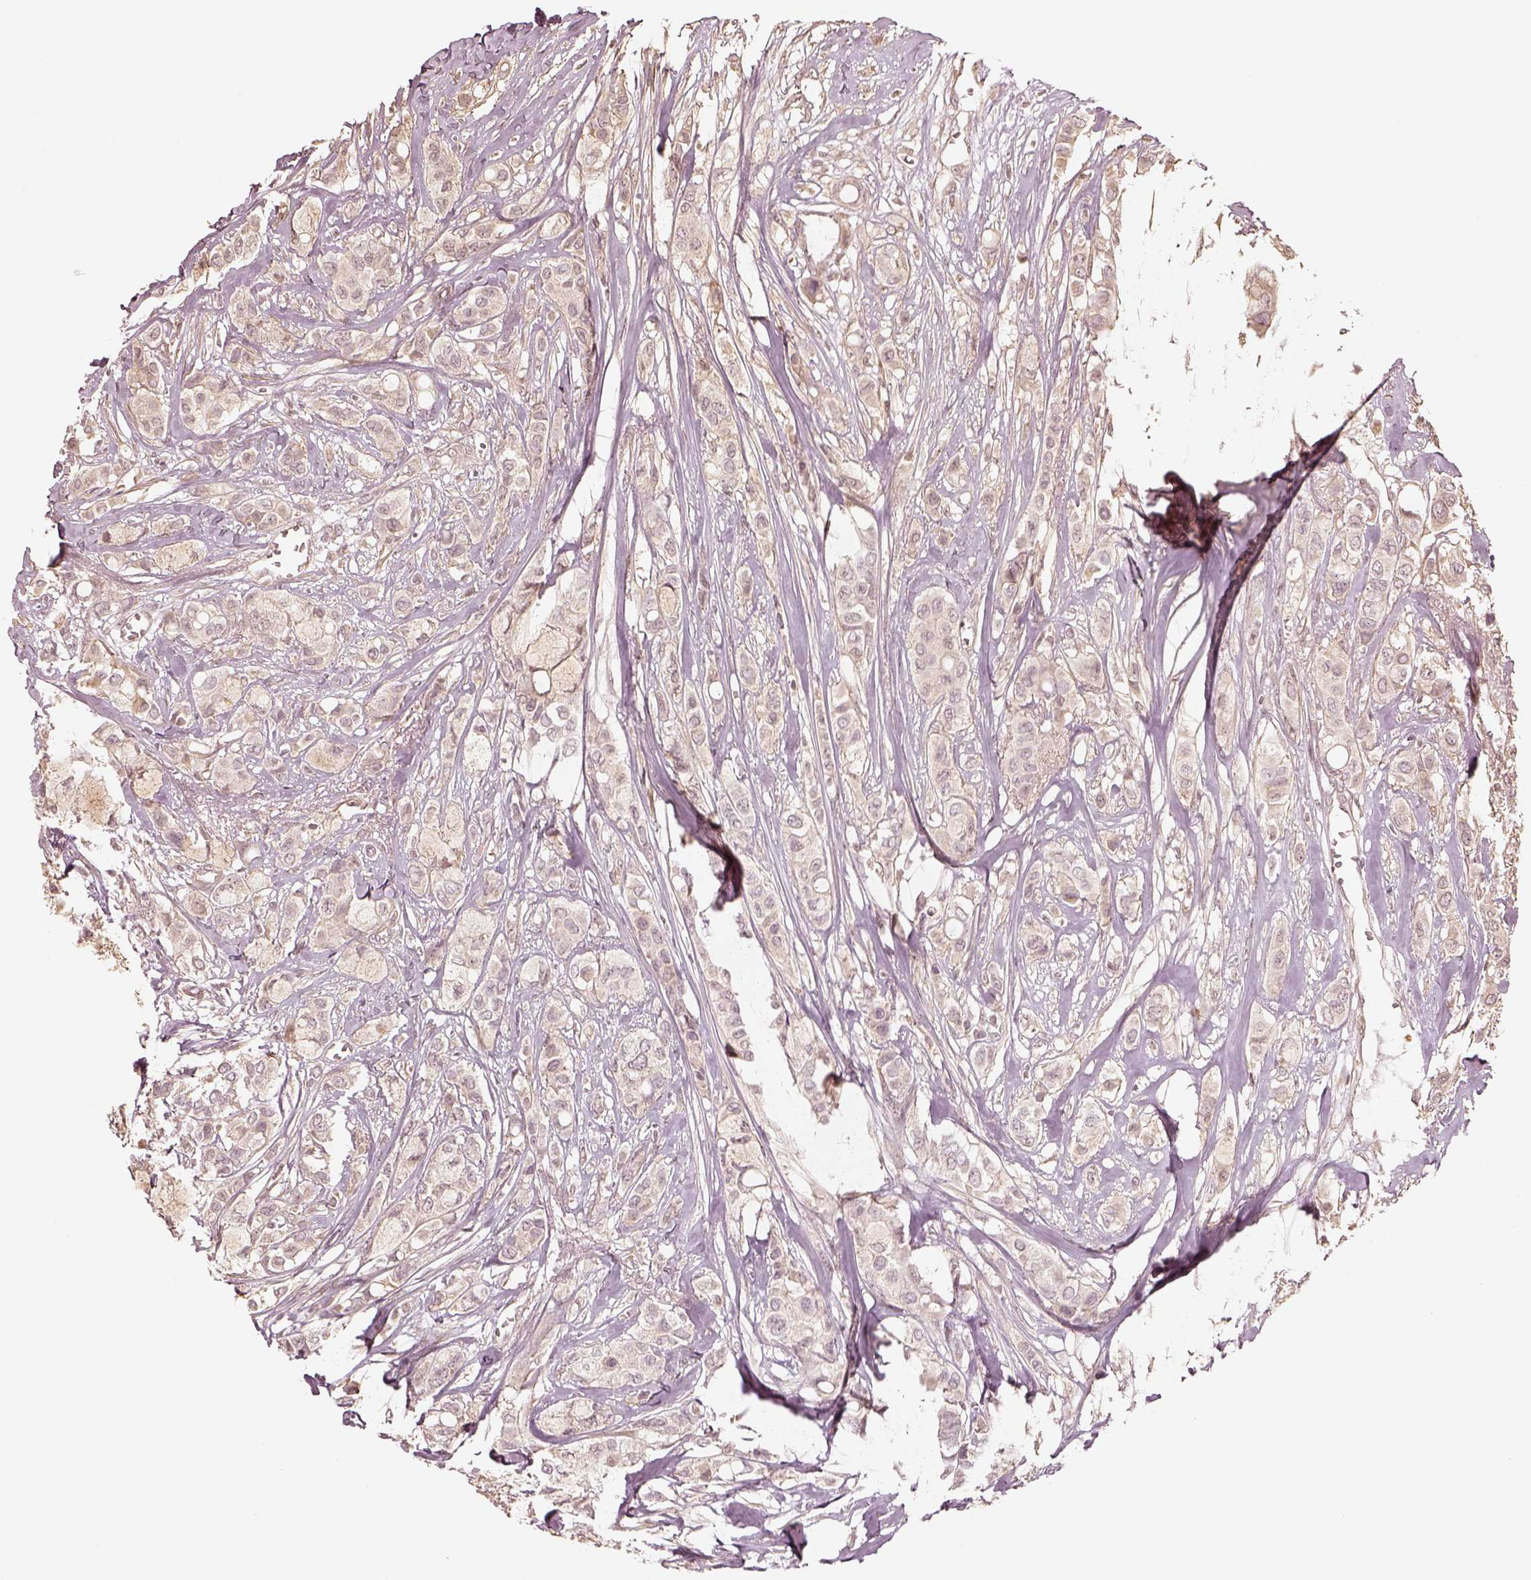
{"staining": {"intensity": "negative", "quantity": "none", "location": "none"}, "tissue": "breast cancer", "cell_type": "Tumor cells", "image_type": "cancer", "snomed": [{"axis": "morphology", "description": "Duct carcinoma"}, {"axis": "topography", "description": "Breast"}], "caption": "The histopathology image displays no staining of tumor cells in breast cancer.", "gene": "CRB1", "patient": {"sex": "female", "age": 85}}